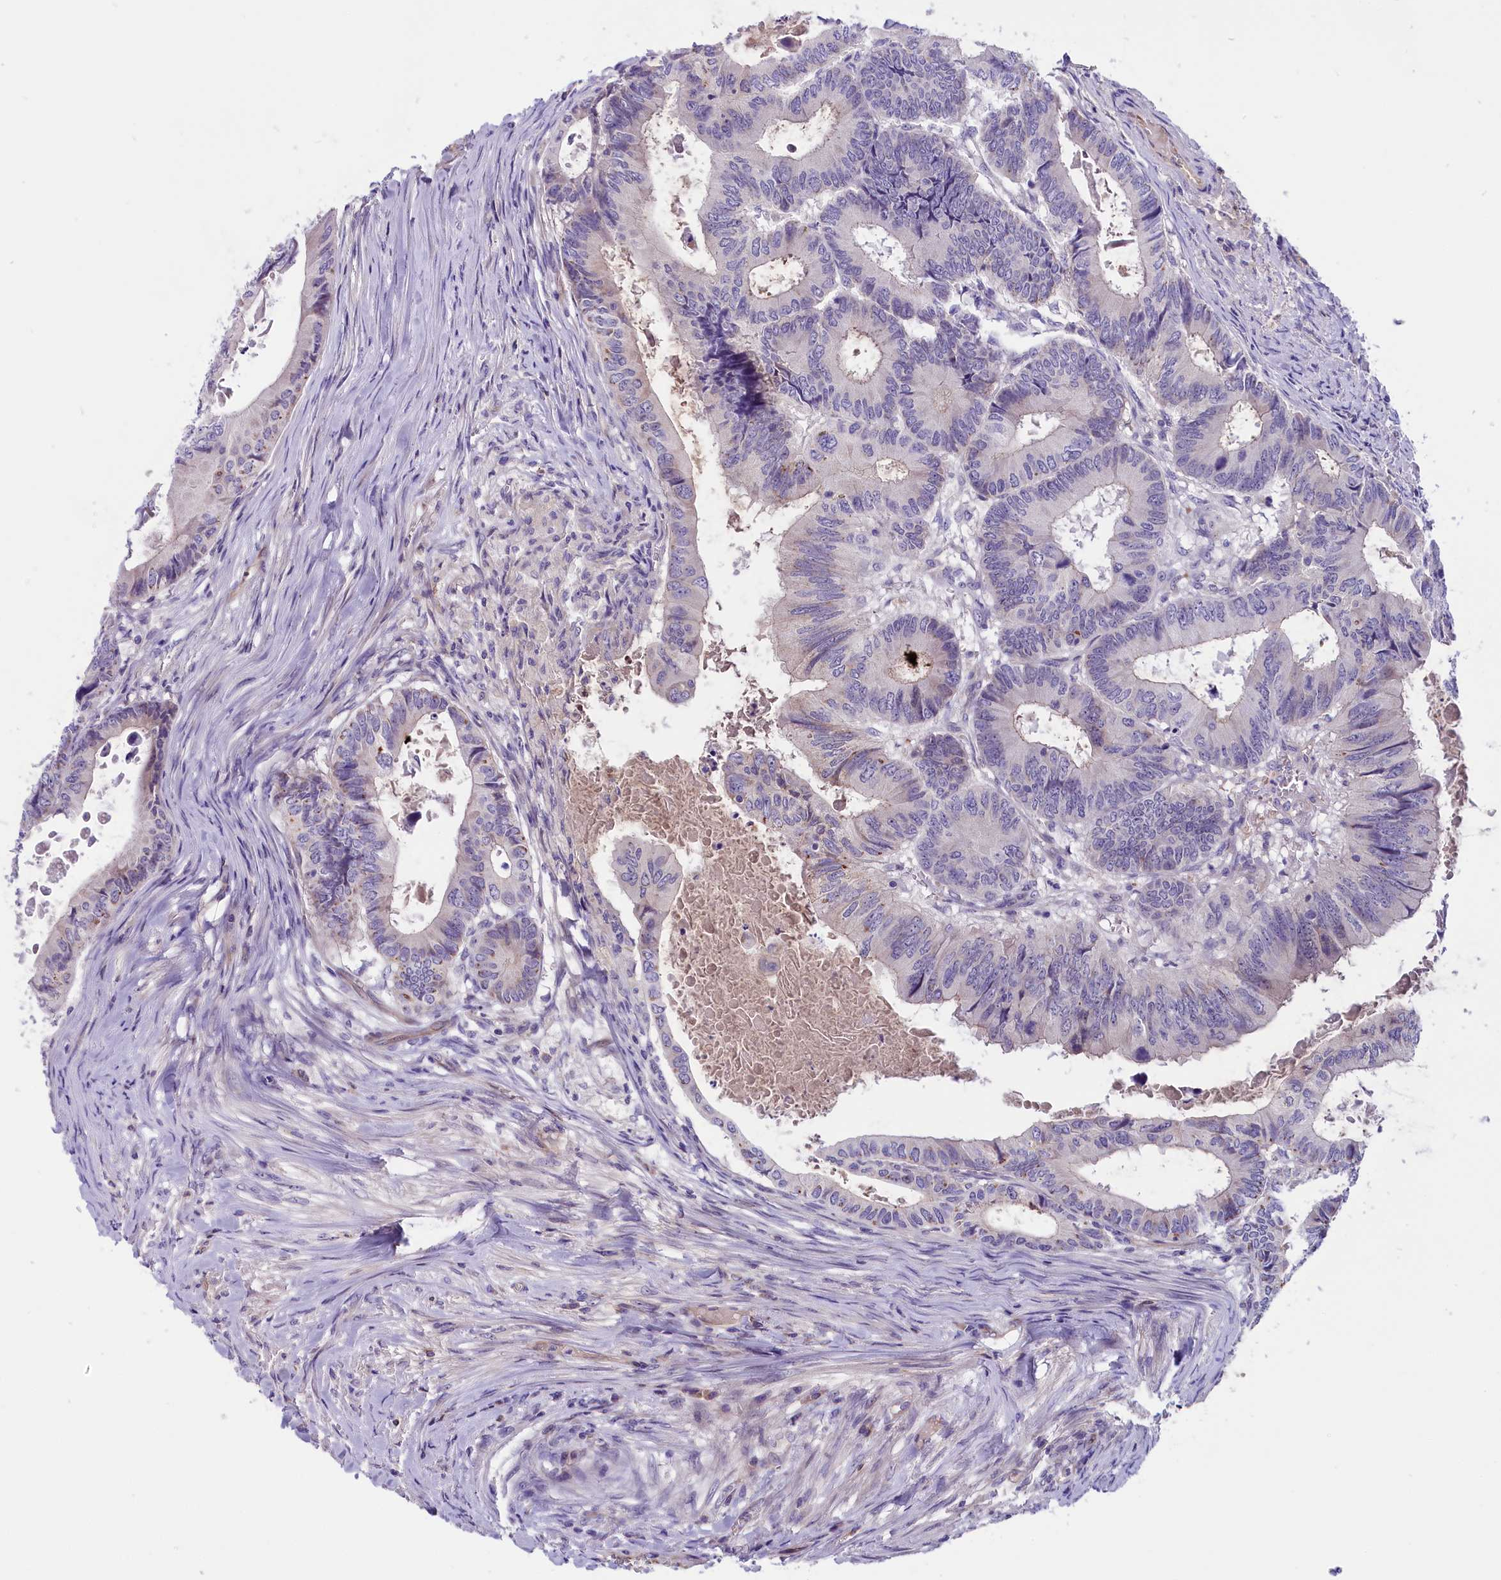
{"staining": {"intensity": "negative", "quantity": "none", "location": "none"}, "tissue": "colorectal cancer", "cell_type": "Tumor cells", "image_type": "cancer", "snomed": [{"axis": "morphology", "description": "Adenocarcinoma, NOS"}, {"axis": "topography", "description": "Colon"}], "caption": "Tumor cells are negative for brown protein staining in colorectal cancer.", "gene": "CCDC32", "patient": {"sex": "male", "age": 85}}